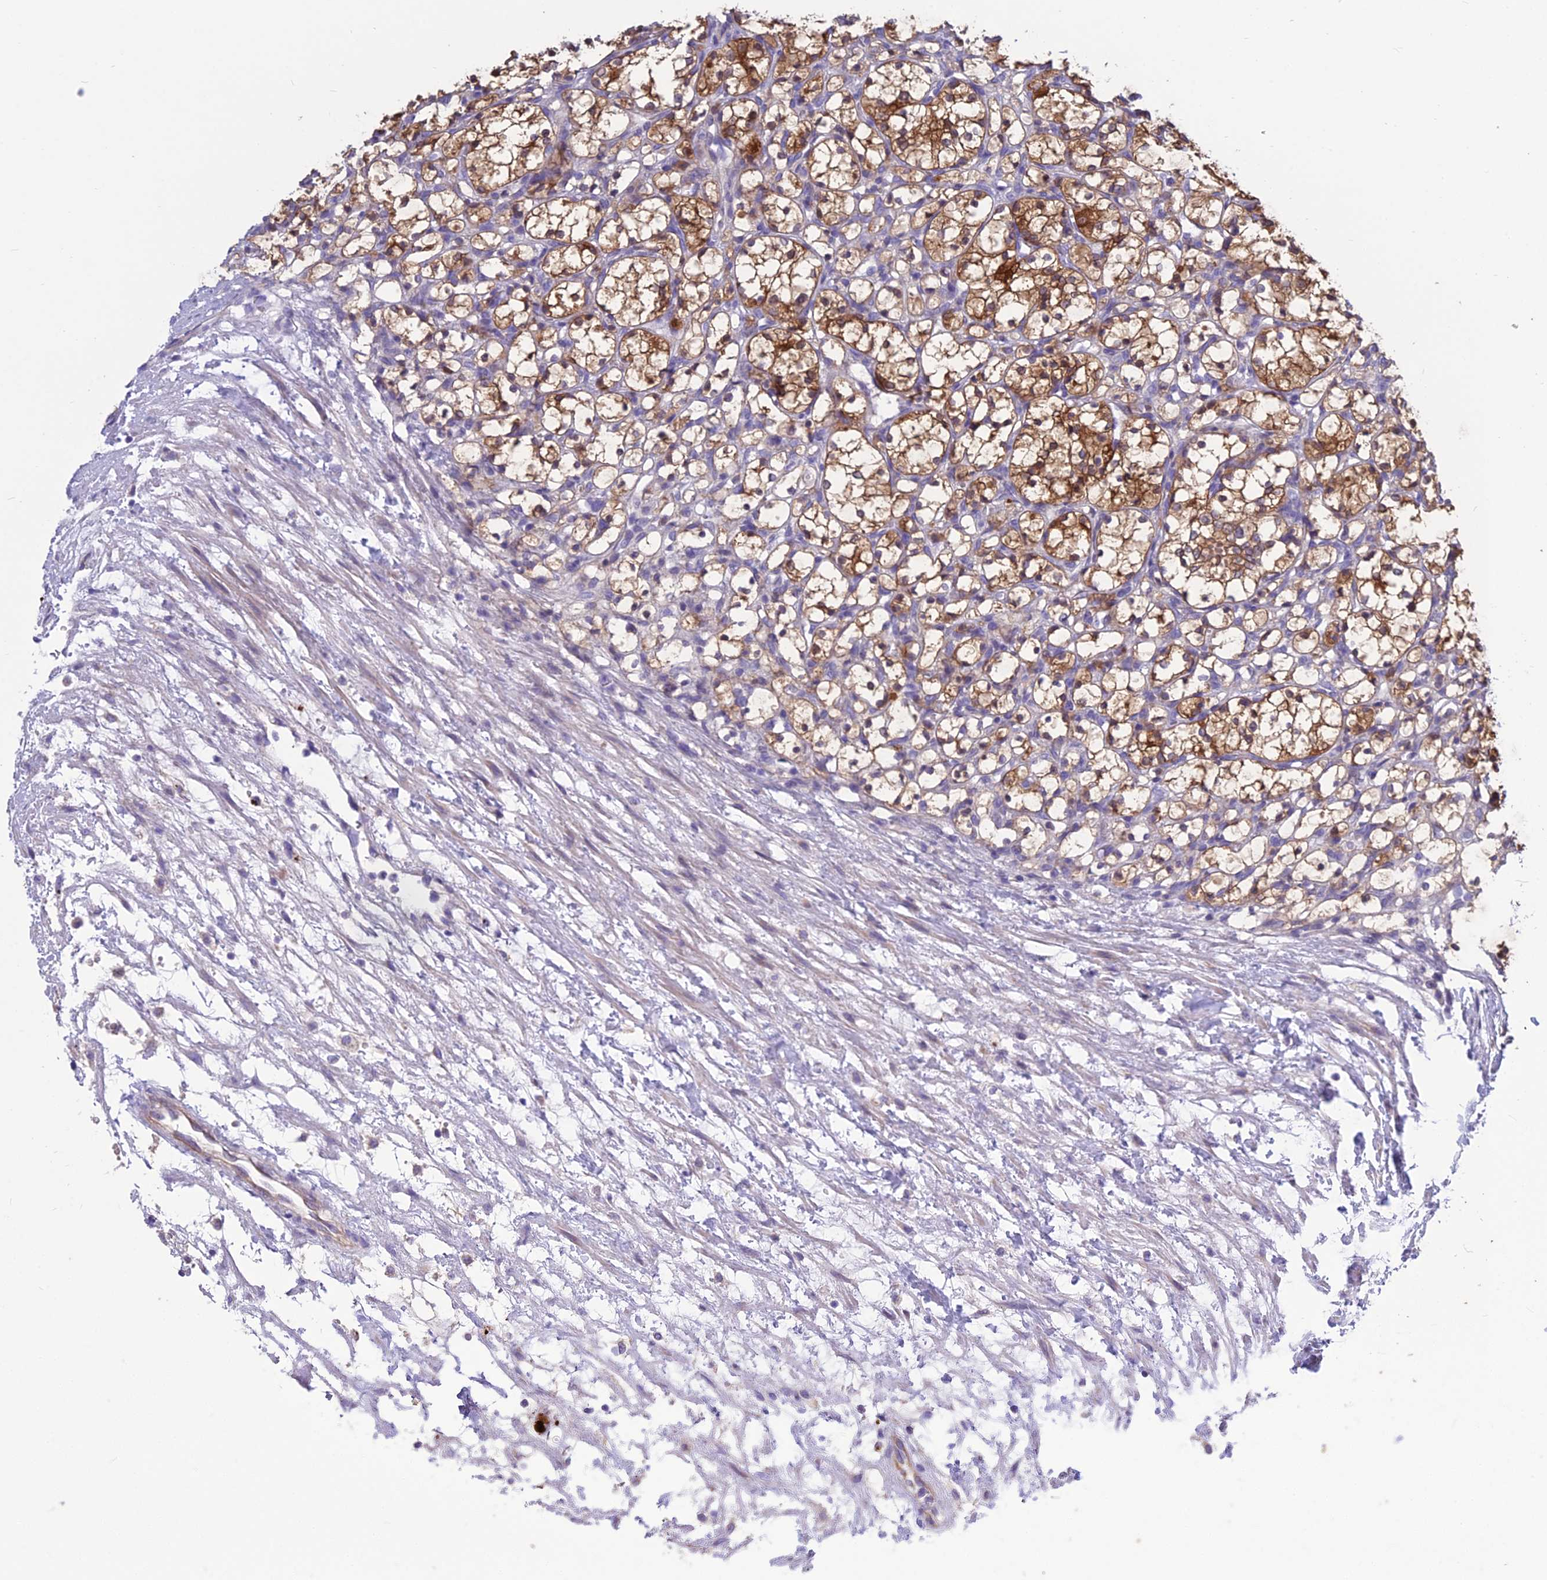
{"staining": {"intensity": "strong", "quantity": ">75%", "location": "cytoplasmic/membranous"}, "tissue": "renal cancer", "cell_type": "Tumor cells", "image_type": "cancer", "snomed": [{"axis": "morphology", "description": "Adenocarcinoma, NOS"}, {"axis": "topography", "description": "Kidney"}], "caption": "Protein analysis of renal cancer tissue displays strong cytoplasmic/membranous expression in approximately >75% of tumor cells.", "gene": "BHMT2", "patient": {"sex": "female", "age": 69}}